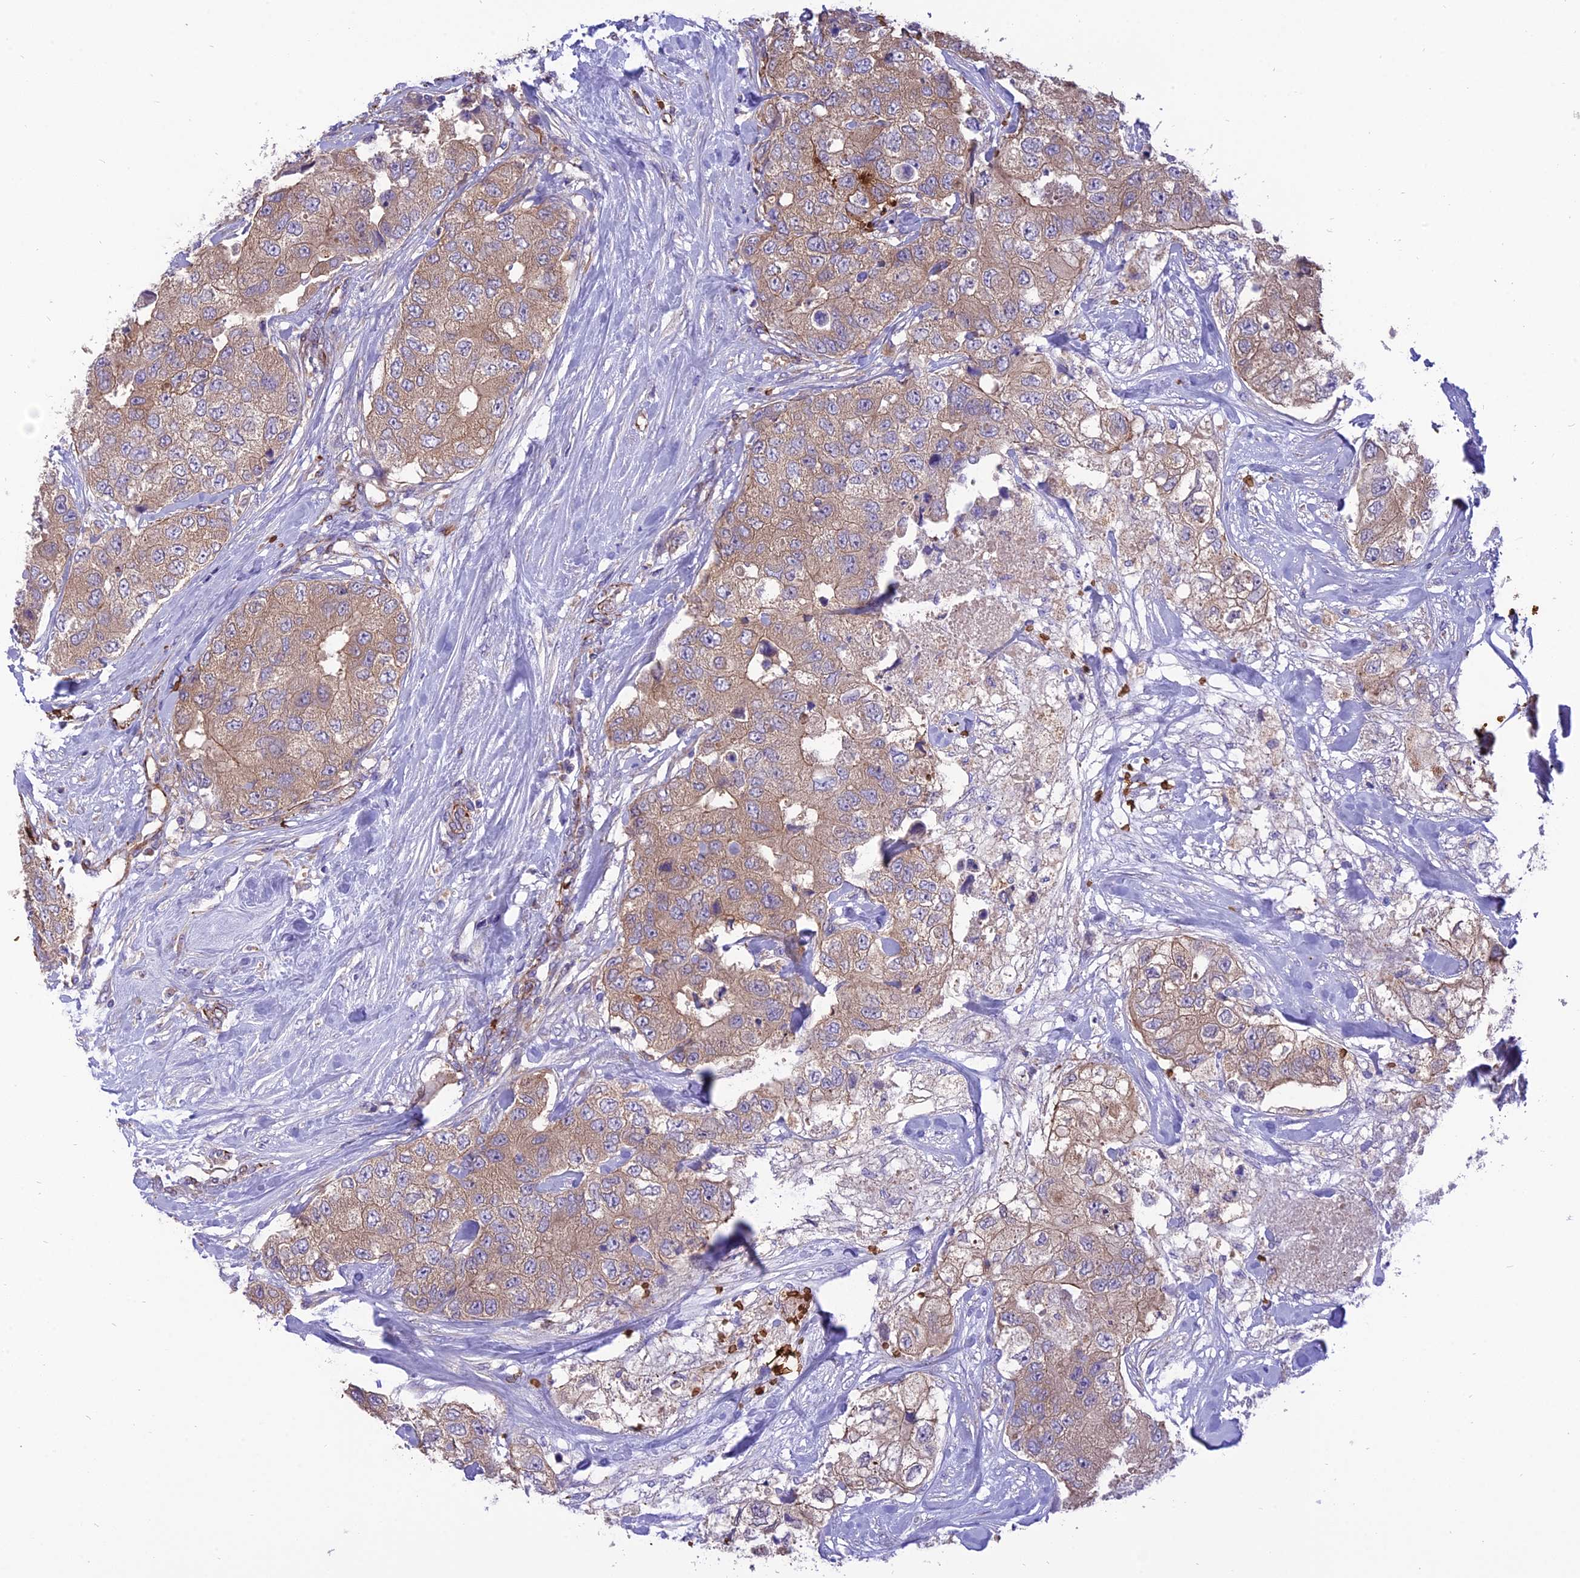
{"staining": {"intensity": "weak", "quantity": ">75%", "location": "cytoplasmic/membranous"}, "tissue": "breast cancer", "cell_type": "Tumor cells", "image_type": "cancer", "snomed": [{"axis": "morphology", "description": "Duct carcinoma"}, {"axis": "topography", "description": "Breast"}], "caption": "This is an image of immunohistochemistry staining of breast cancer, which shows weak positivity in the cytoplasmic/membranous of tumor cells.", "gene": "TTC4", "patient": {"sex": "female", "age": 62}}